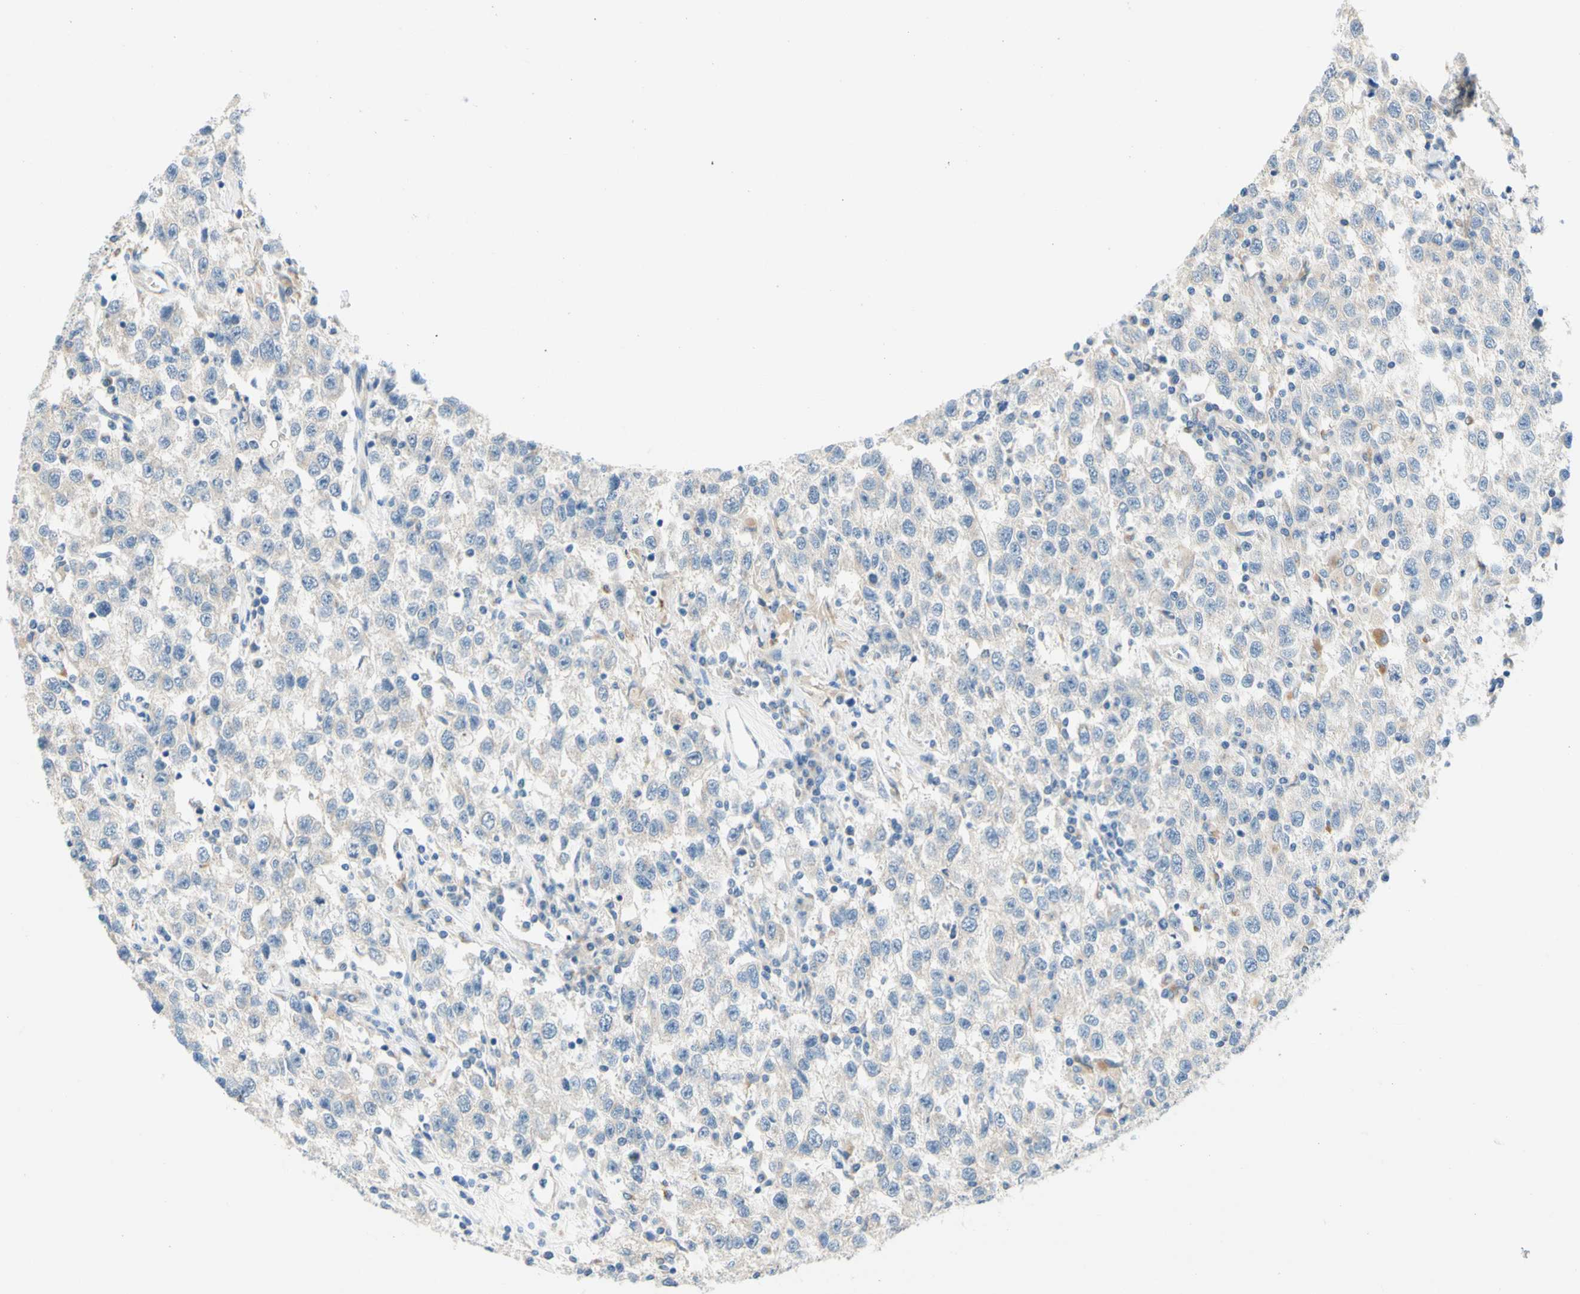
{"staining": {"intensity": "negative", "quantity": "none", "location": "none"}, "tissue": "testis cancer", "cell_type": "Tumor cells", "image_type": "cancer", "snomed": [{"axis": "morphology", "description": "Seminoma, NOS"}, {"axis": "topography", "description": "Testis"}], "caption": "The photomicrograph exhibits no significant staining in tumor cells of testis seminoma.", "gene": "F3", "patient": {"sex": "male", "age": 41}}